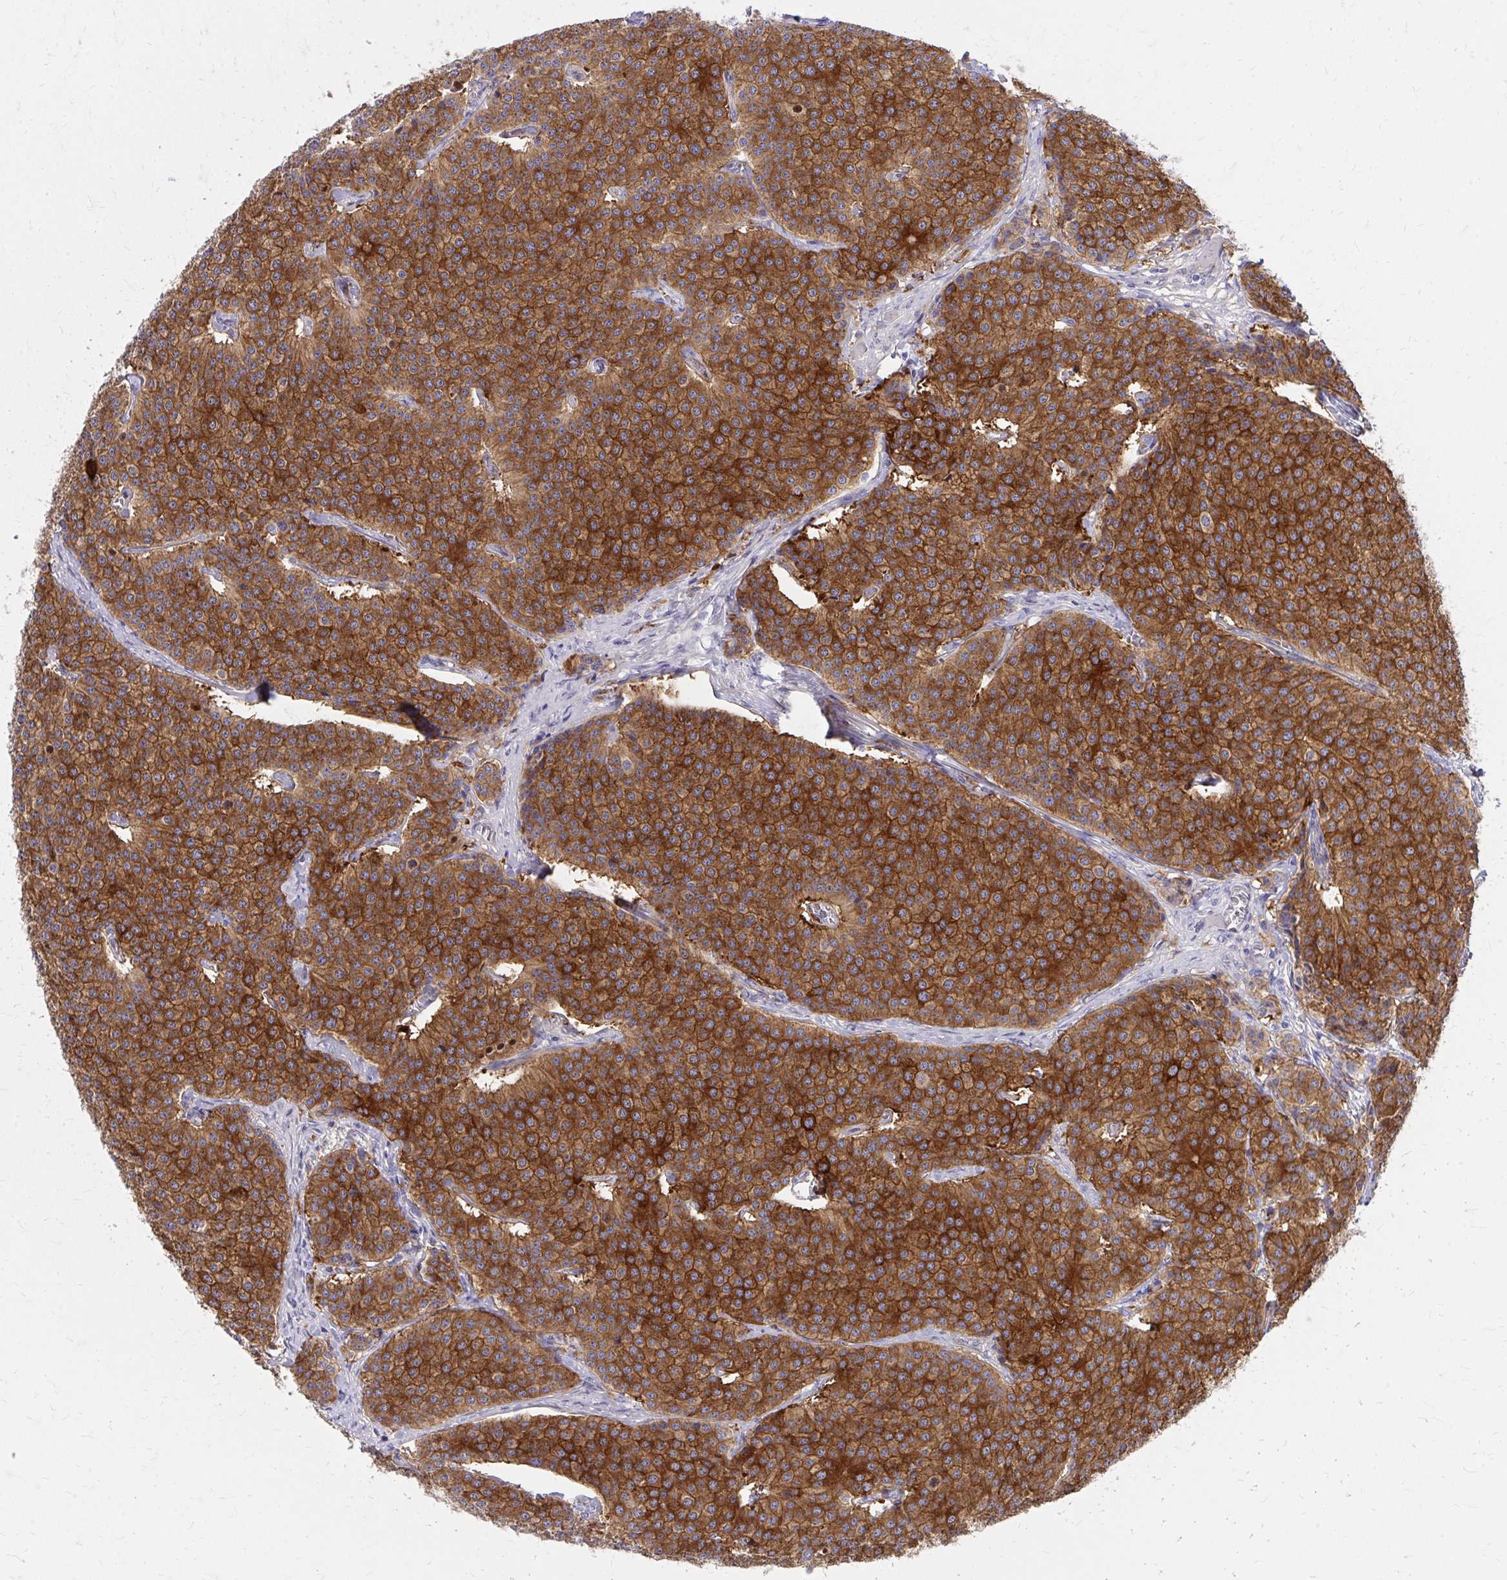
{"staining": {"intensity": "strong", "quantity": ">75%", "location": "cytoplasmic/membranous"}, "tissue": "carcinoid", "cell_type": "Tumor cells", "image_type": "cancer", "snomed": [{"axis": "morphology", "description": "Carcinoid, malignant, NOS"}, {"axis": "topography", "description": "Small intestine"}], "caption": "The histopathology image displays a brown stain indicating the presence of a protein in the cytoplasmic/membranous of tumor cells in carcinoid.", "gene": "EPB41L1", "patient": {"sex": "female", "age": 64}}